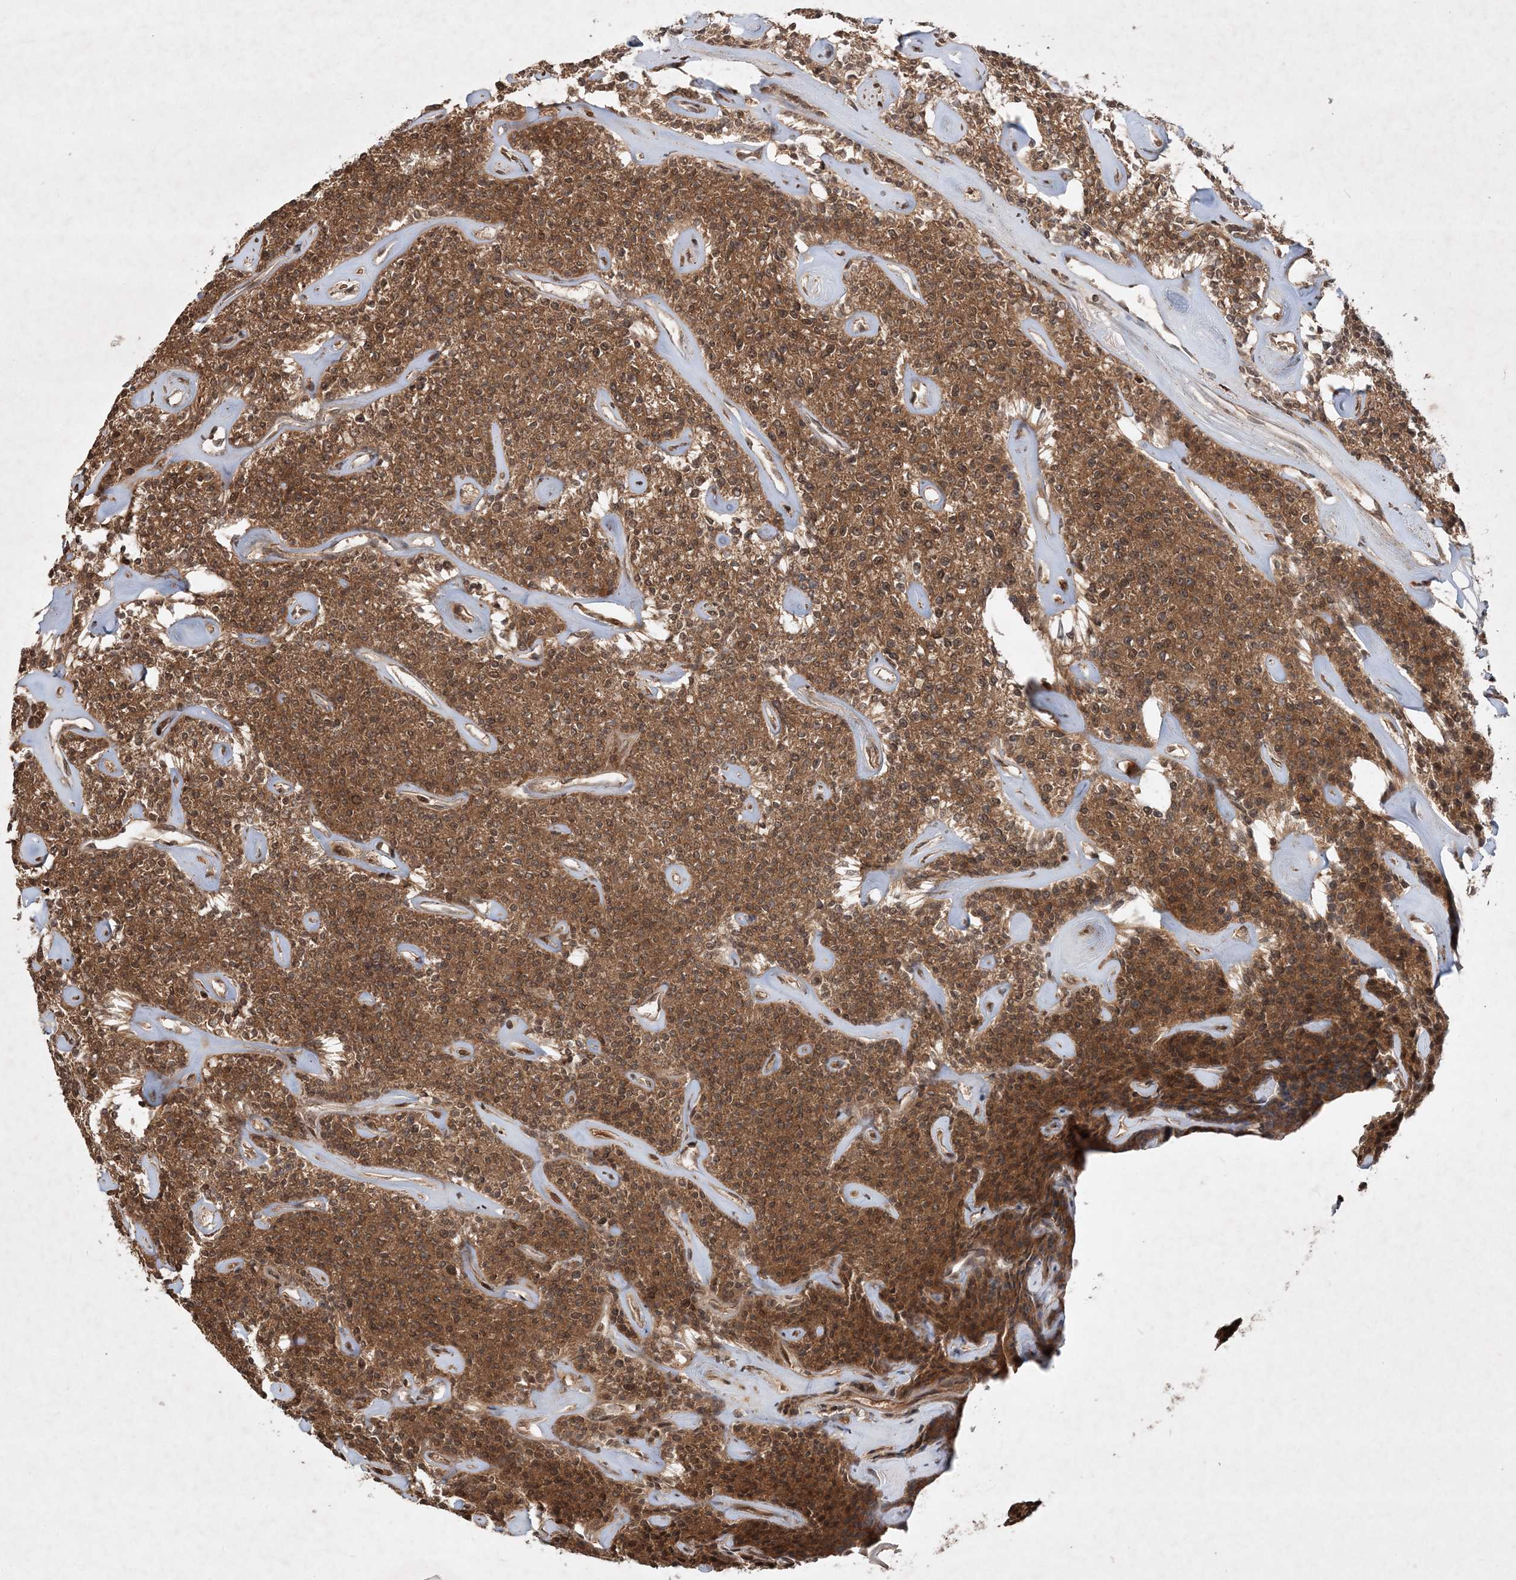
{"staining": {"intensity": "moderate", "quantity": ">75%", "location": "cytoplasmic/membranous"}, "tissue": "parathyroid gland", "cell_type": "Glandular cells", "image_type": "normal", "snomed": [{"axis": "morphology", "description": "Normal tissue, NOS"}, {"axis": "topography", "description": "Parathyroid gland"}], "caption": "Glandular cells exhibit medium levels of moderate cytoplasmic/membranous expression in approximately >75% of cells in normal human parathyroid gland.", "gene": "UBR3", "patient": {"sex": "male", "age": 46}}